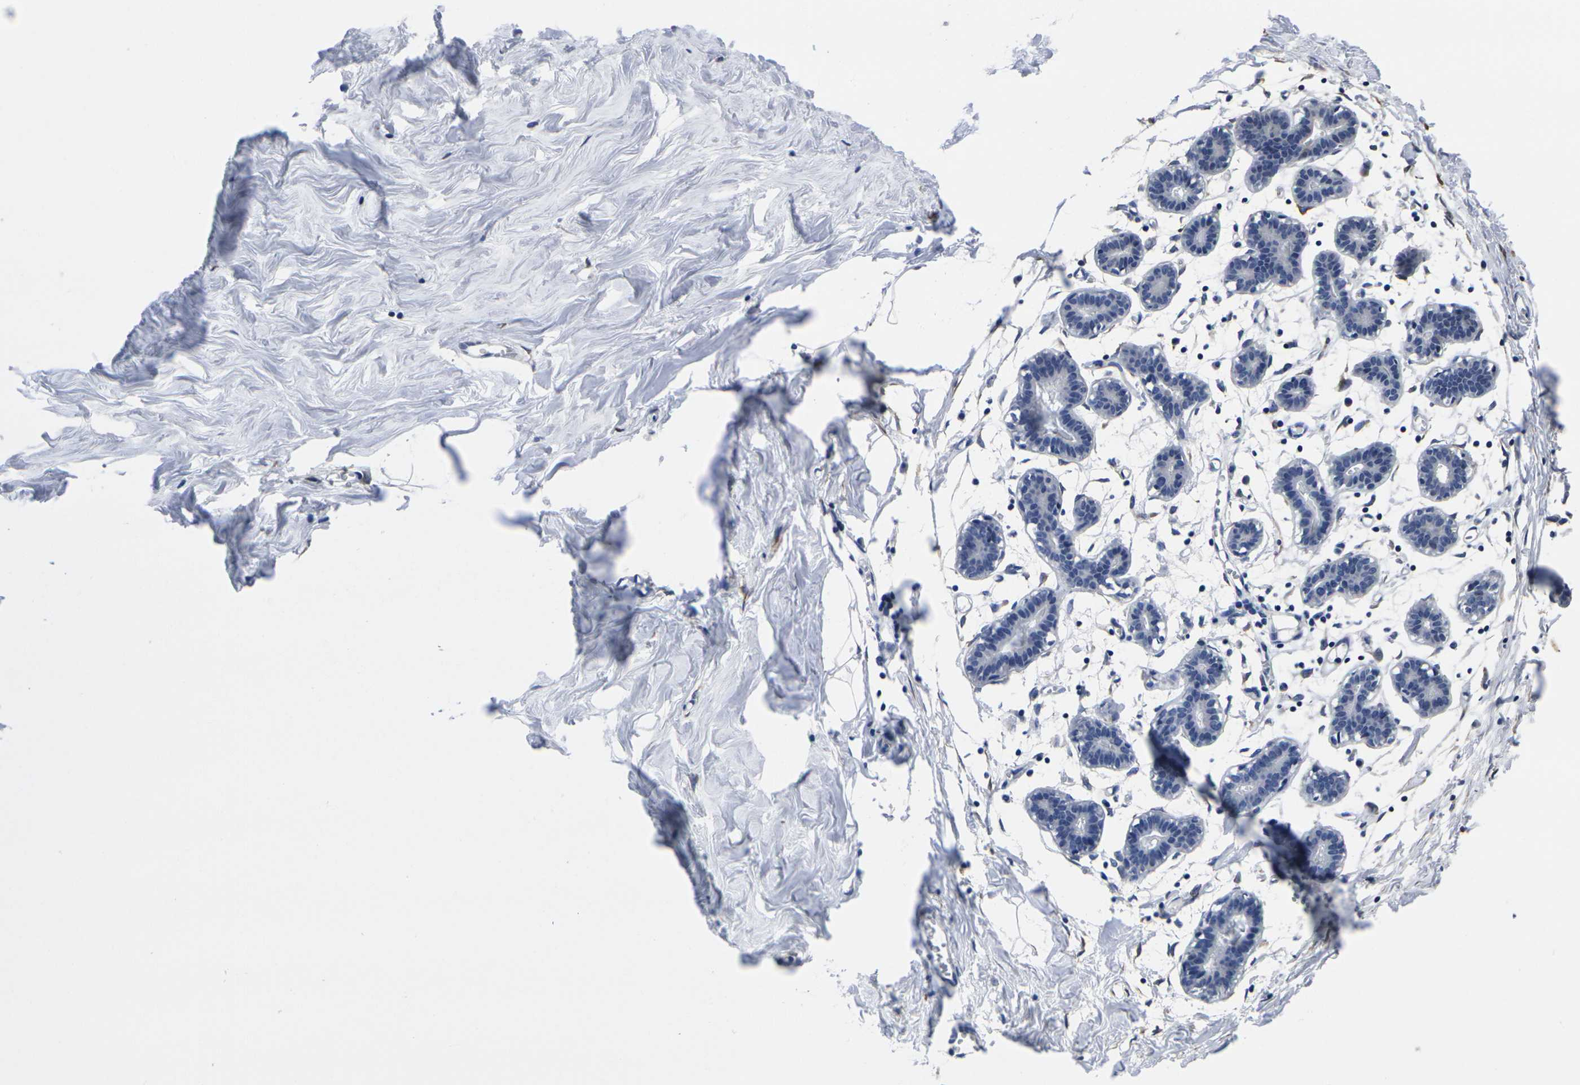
{"staining": {"intensity": "negative", "quantity": "none", "location": "none"}, "tissue": "breast", "cell_type": "Adipocytes", "image_type": "normal", "snomed": [{"axis": "morphology", "description": "Normal tissue, NOS"}, {"axis": "topography", "description": "Breast"}], "caption": "Adipocytes show no significant protein staining in normal breast. (Stains: DAB IHC with hematoxylin counter stain, Microscopy: brightfield microscopy at high magnification).", "gene": "CYP2C8", "patient": {"sex": "female", "age": 27}}